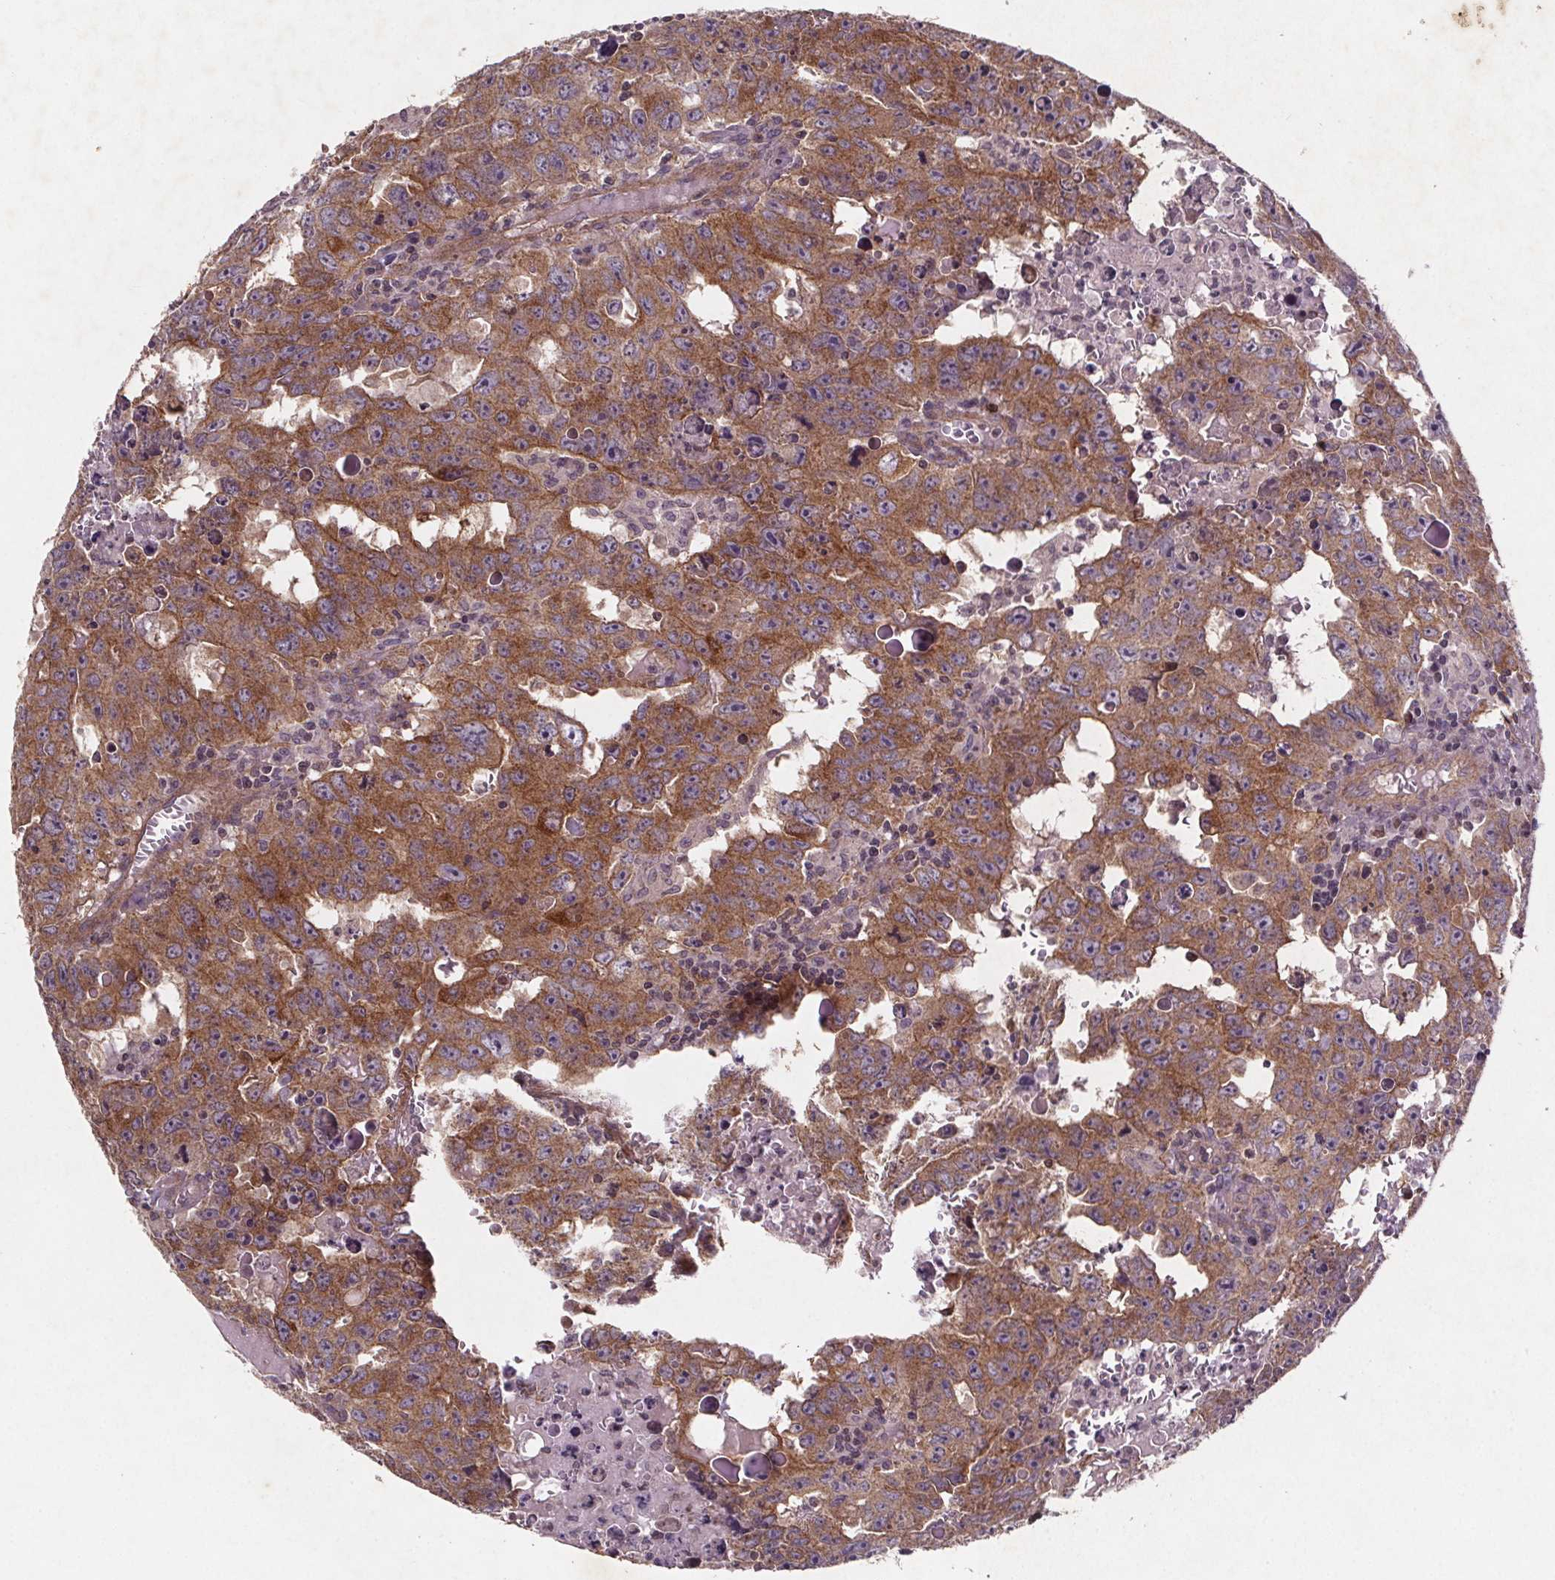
{"staining": {"intensity": "moderate", "quantity": ">75%", "location": "cytoplasmic/membranous"}, "tissue": "testis cancer", "cell_type": "Tumor cells", "image_type": "cancer", "snomed": [{"axis": "morphology", "description": "Carcinoma, Embryonal, NOS"}, {"axis": "topography", "description": "Testis"}], "caption": "This is an image of IHC staining of testis cancer, which shows moderate expression in the cytoplasmic/membranous of tumor cells.", "gene": "STRN3", "patient": {"sex": "male", "age": 22}}